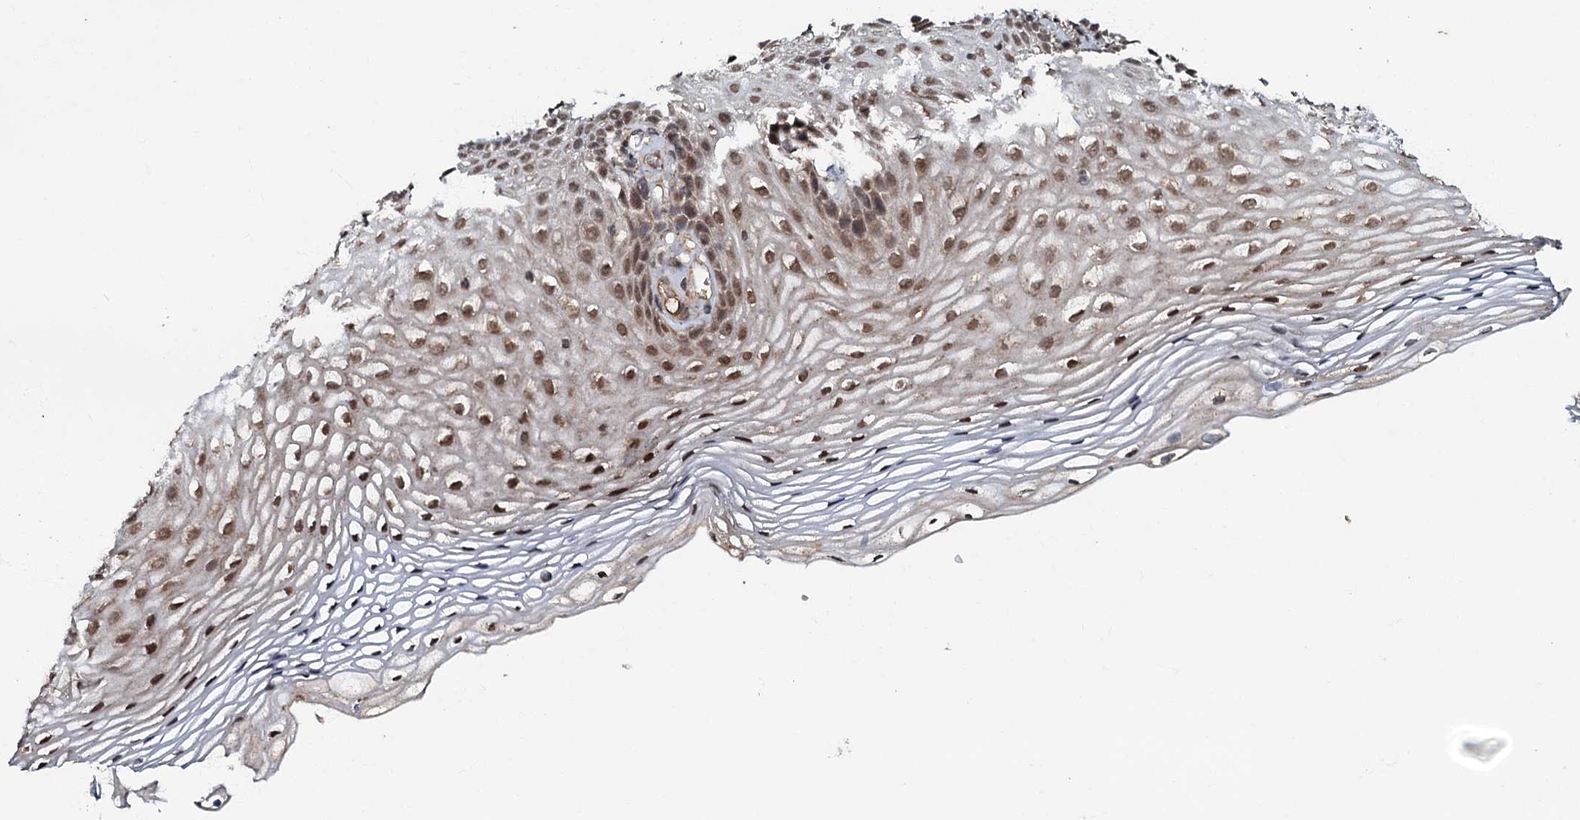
{"staining": {"intensity": "moderate", "quantity": ">75%", "location": "nuclear"}, "tissue": "vagina", "cell_type": "Squamous epithelial cells", "image_type": "normal", "snomed": [{"axis": "morphology", "description": "Normal tissue, NOS"}, {"axis": "topography", "description": "Vagina"}], "caption": "Protein staining of normal vagina shows moderate nuclear positivity in approximately >75% of squamous epithelial cells. The staining is performed using DAB (3,3'-diaminobenzidine) brown chromogen to label protein expression. The nuclei are counter-stained blue using hematoxylin.", "gene": "C18orf32", "patient": {"sex": "female", "age": 60}}